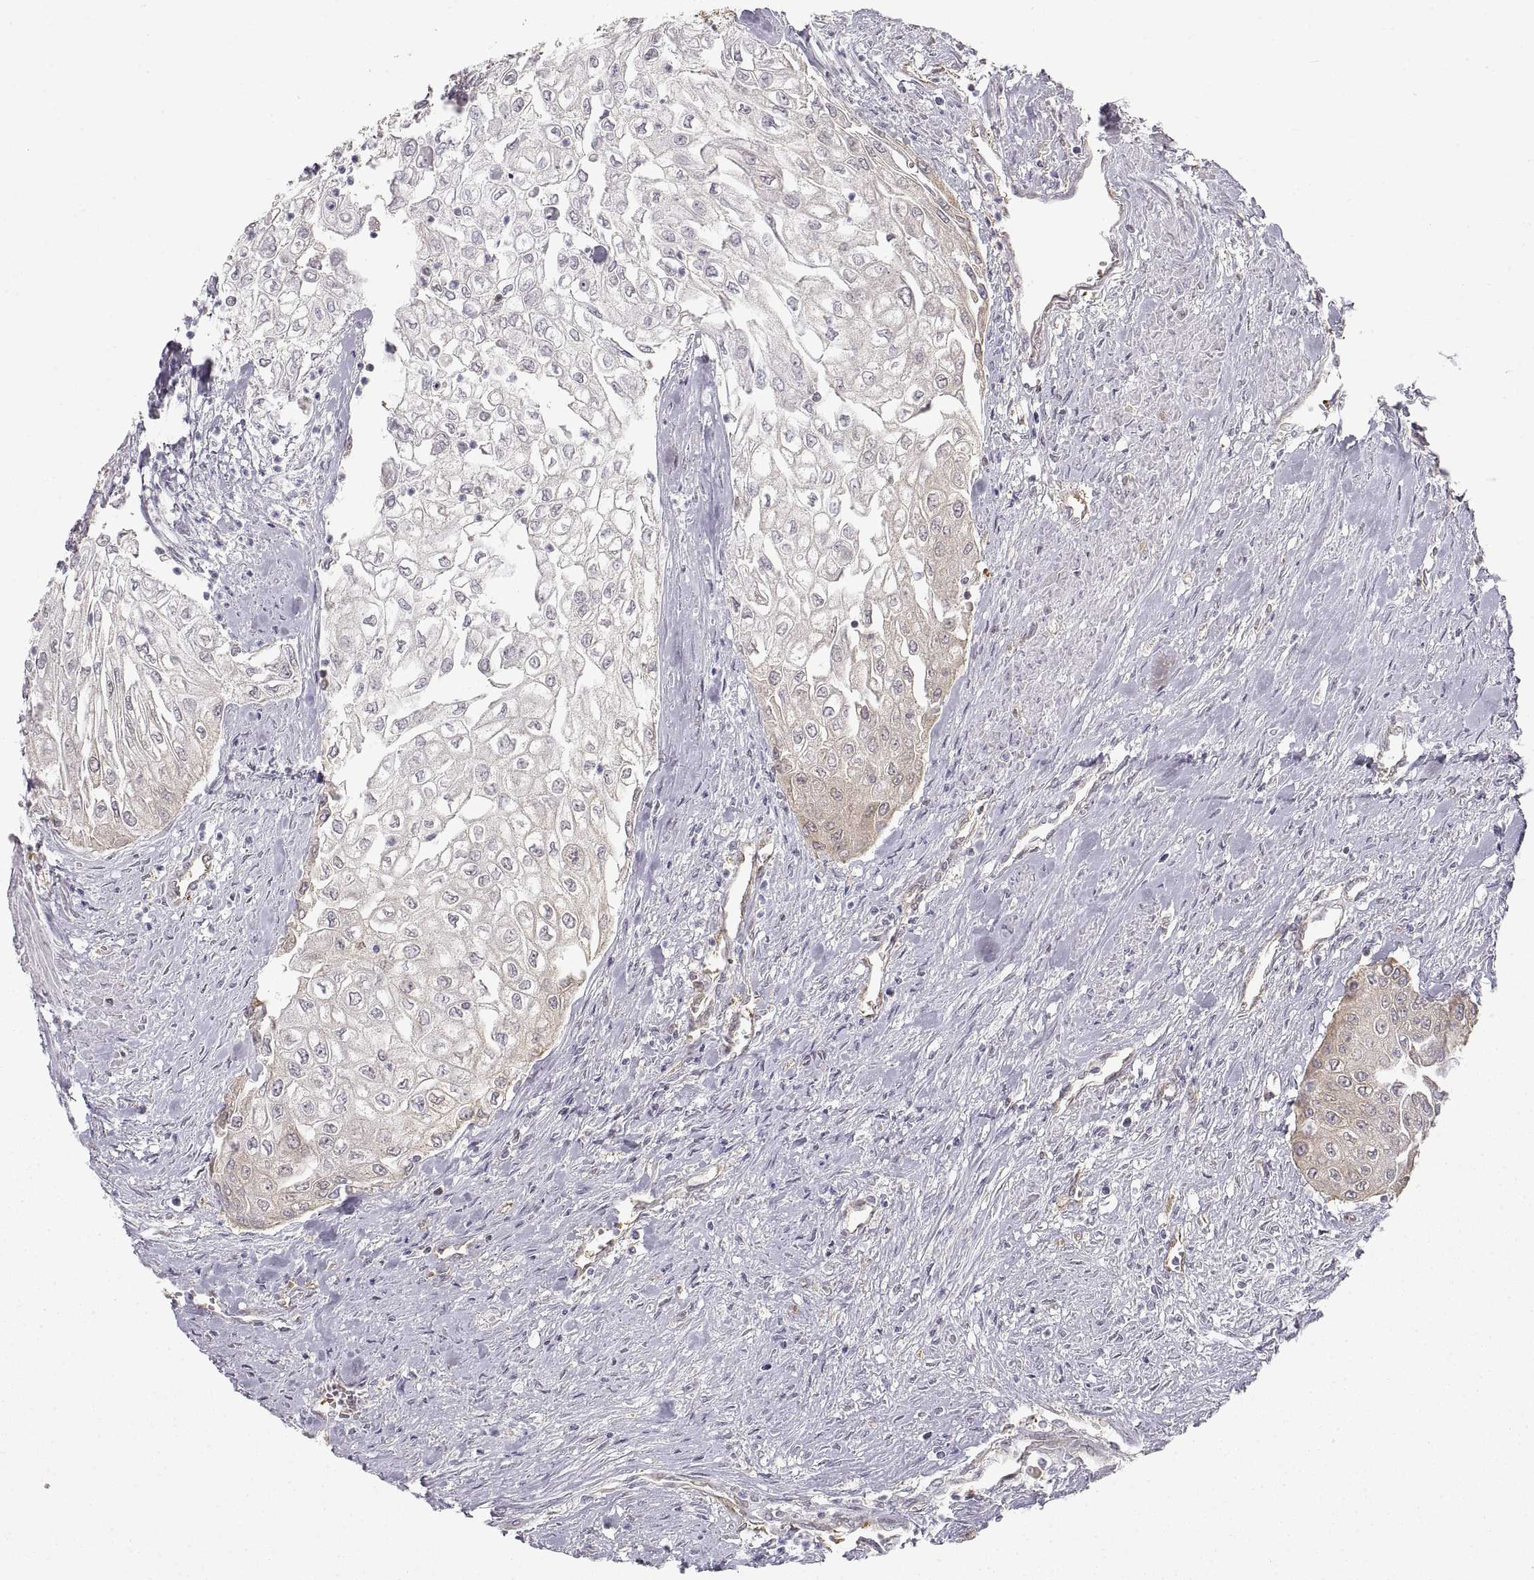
{"staining": {"intensity": "weak", "quantity": "<25%", "location": "cytoplasmic/membranous"}, "tissue": "urothelial cancer", "cell_type": "Tumor cells", "image_type": "cancer", "snomed": [{"axis": "morphology", "description": "Urothelial carcinoma, High grade"}, {"axis": "topography", "description": "Urinary bladder"}], "caption": "Protein analysis of urothelial cancer reveals no significant staining in tumor cells. (Brightfield microscopy of DAB (3,3'-diaminobenzidine) immunohistochemistry at high magnification).", "gene": "HSP90AB1", "patient": {"sex": "male", "age": 62}}